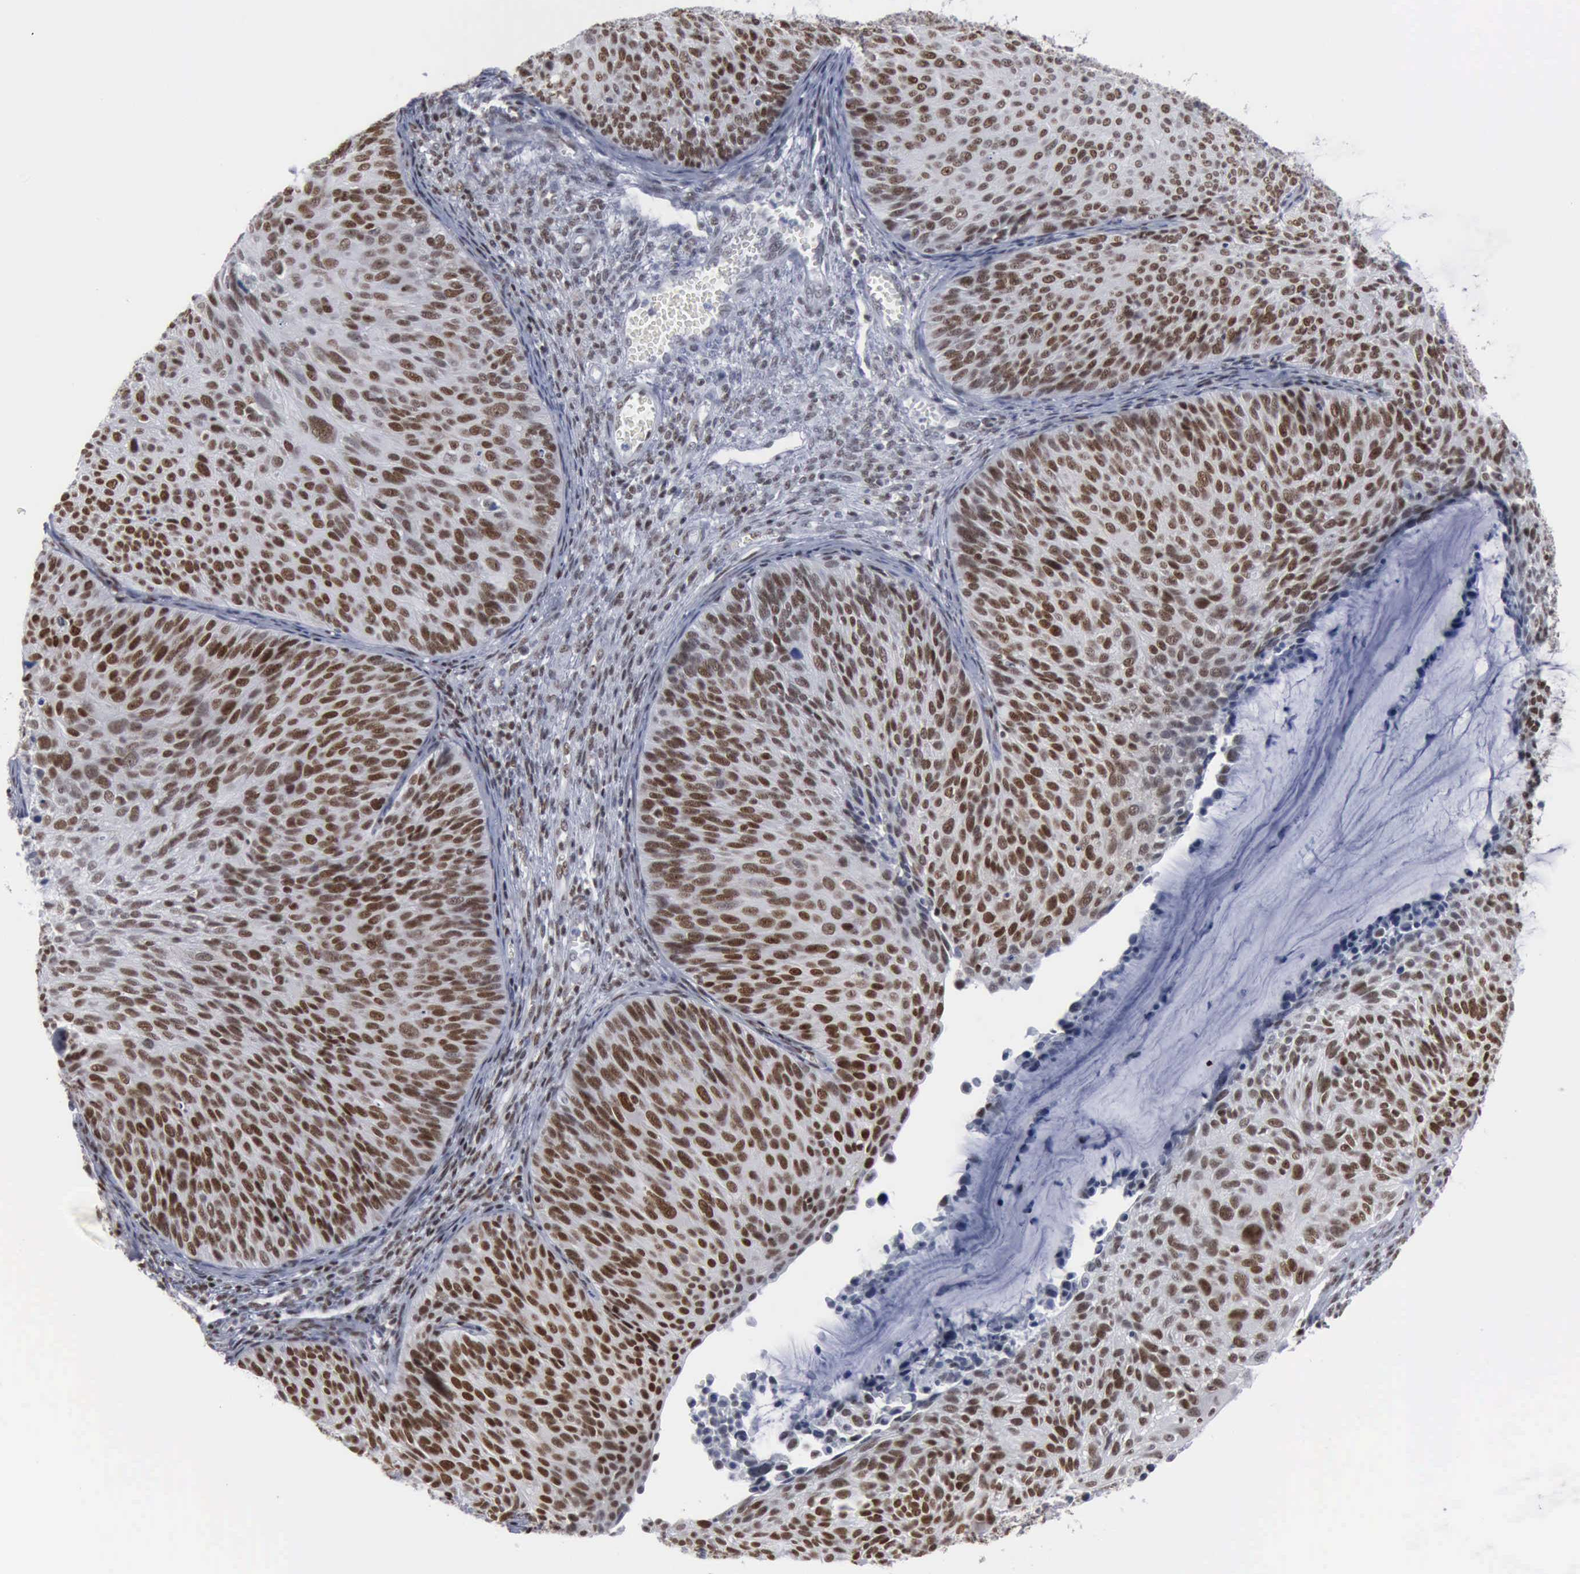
{"staining": {"intensity": "strong", "quantity": ">75%", "location": "nuclear"}, "tissue": "cervical cancer", "cell_type": "Tumor cells", "image_type": "cancer", "snomed": [{"axis": "morphology", "description": "Squamous cell carcinoma, NOS"}, {"axis": "topography", "description": "Cervix"}], "caption": "A histopathology image of human cervical cancer stained for a protein demonstrates strong nuclear brown staining in tumor cells.", "gene": "XPA", "patient": {"sex": "female", "age": 36}}